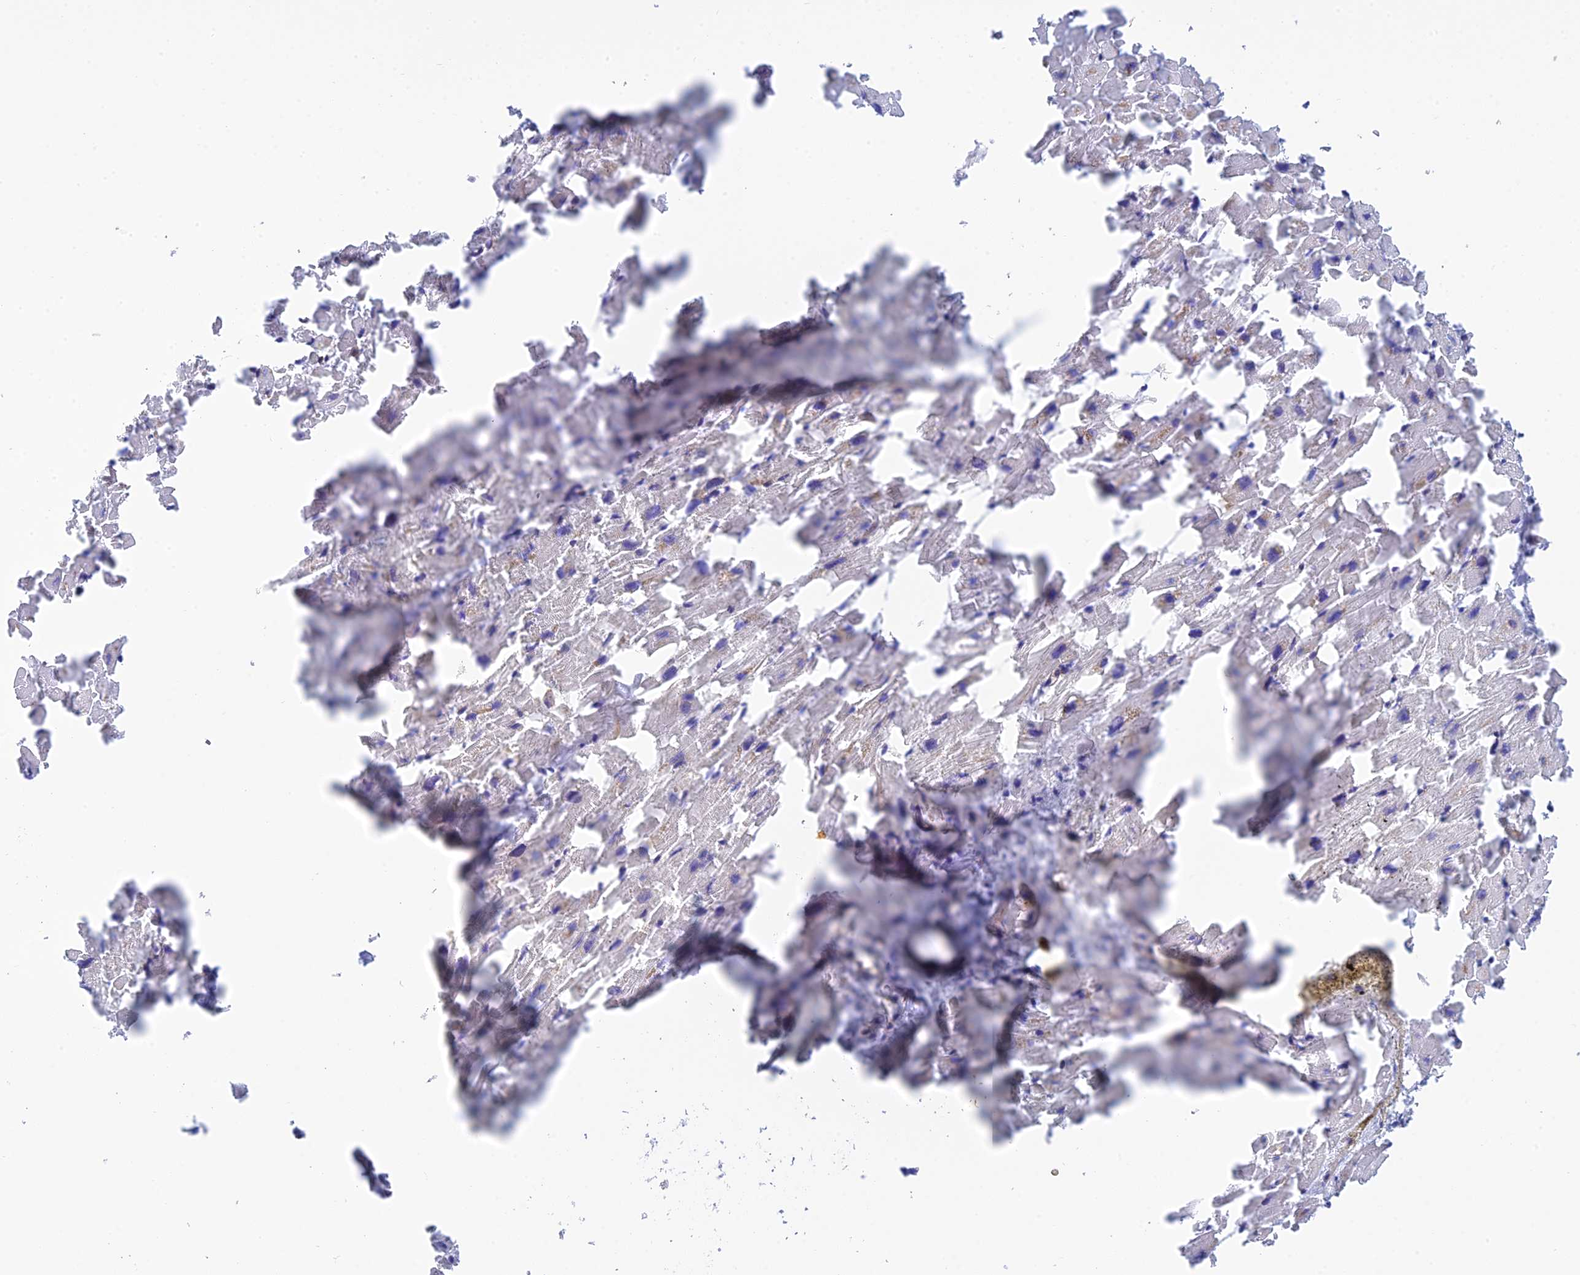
{"staining": {"intensity": "negative", "quantity": "none", "location": "none"}, "tissue": "heart muscle", "cell_type": "Cardiomyocytes", "image_type": "normal", "snomed": [{"axis": "morphology", "description": "Normal tissue, NOS"}, {"axis": "topography", "description": "Heart"}], "caption": "This is a histopathology image of immunohistochemistry (IHC) staining of normal heart muscle, which shows no positivity in cardiomyocytes.", "gene": "TCEA1", "patient": {"sex": "female", "age": 64}}